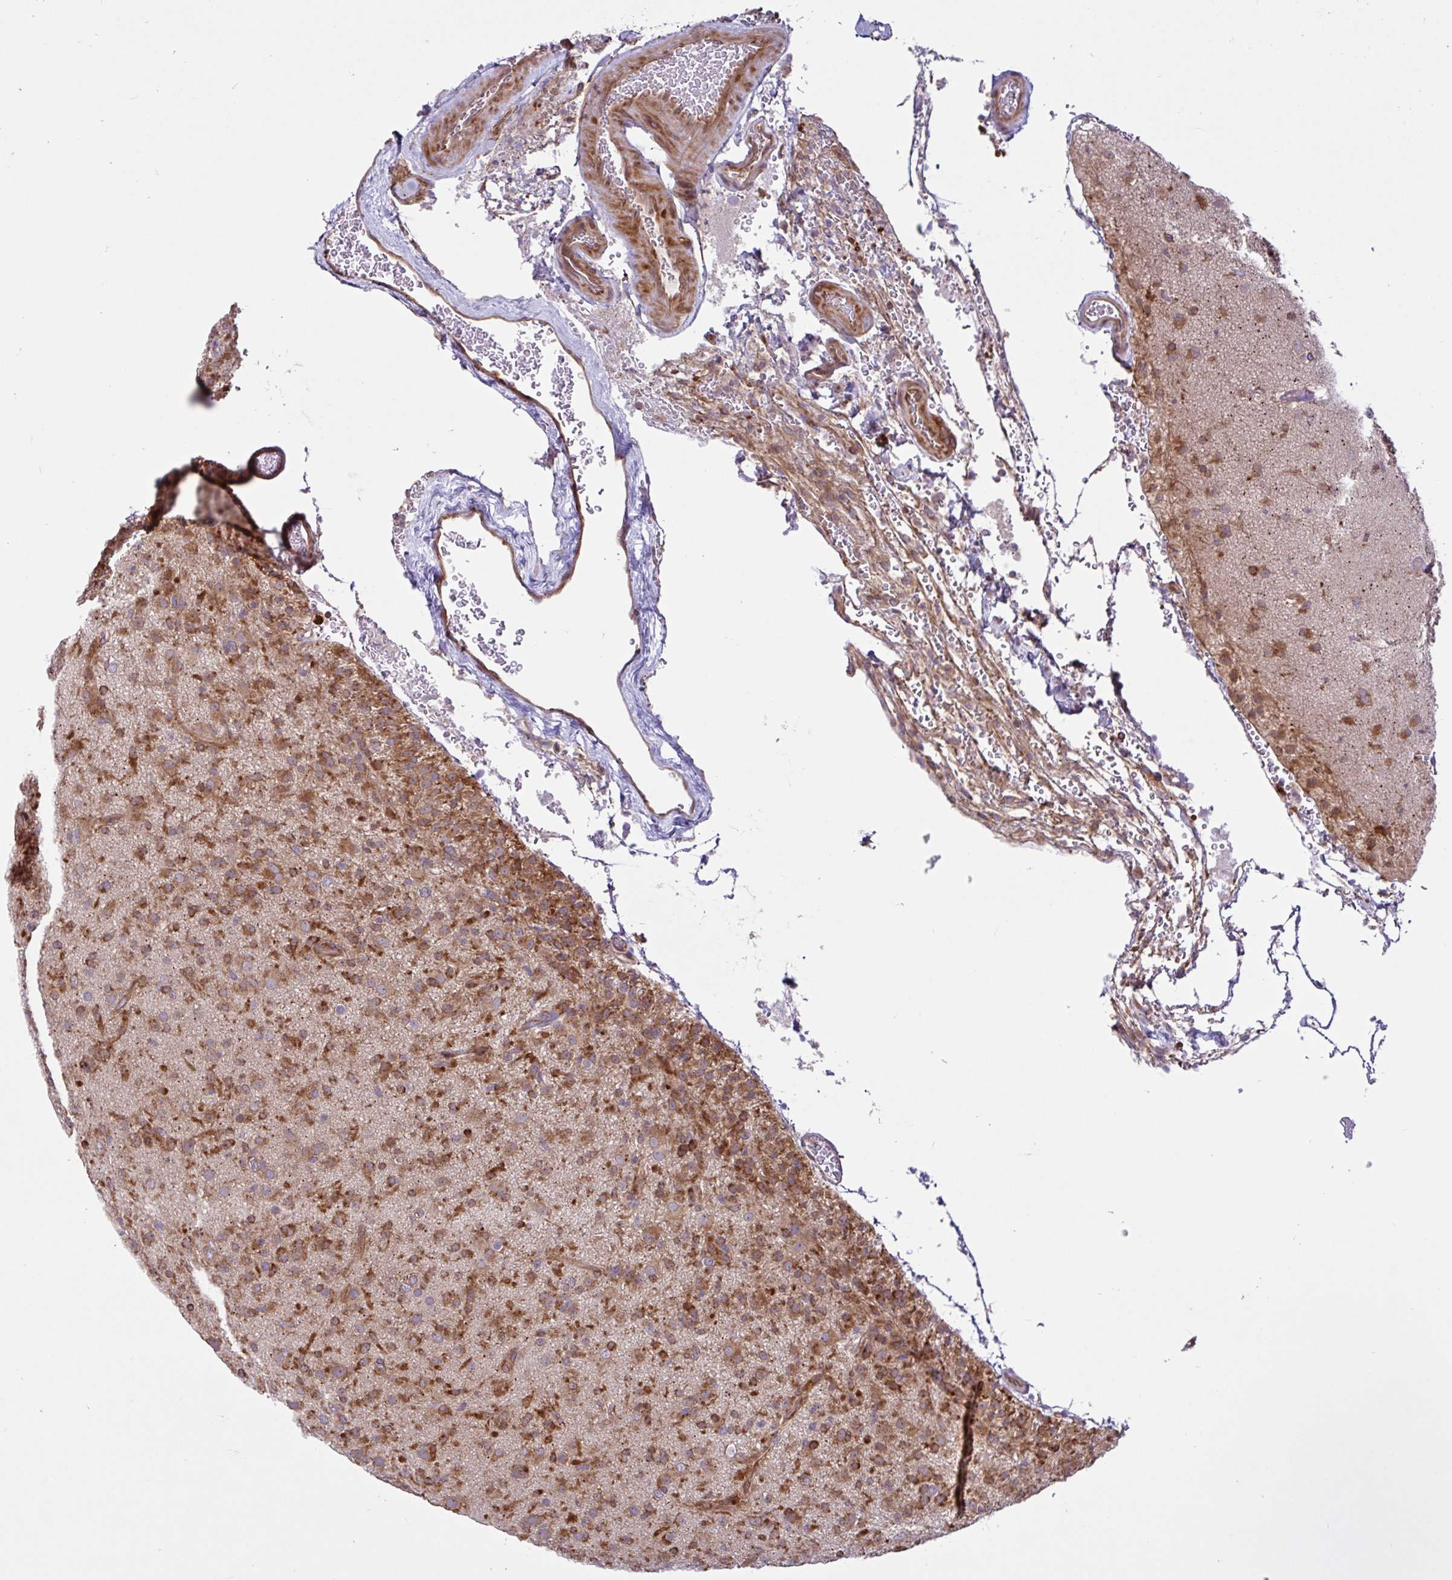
{"staining": {"intensity": "moderate", "quantity": ">75%", "location": "cytoplasmic/membranous"}, "tissue": "glioma", "cell_type": "Tumor cells", "image_type": "cancer", "snomed": [{"axis": "morphology", "description": "Glioma, malignant, Low grade"}, {"axis": "topography", "description": "Brain"}], "caption": "Malignant glioma (low-grade) stained for a protein displays moderate cytoplasmic/membranous positivity in tumor cells.", "gene": "NTPCR", "patient": {"sex": "male", "age": 65}}